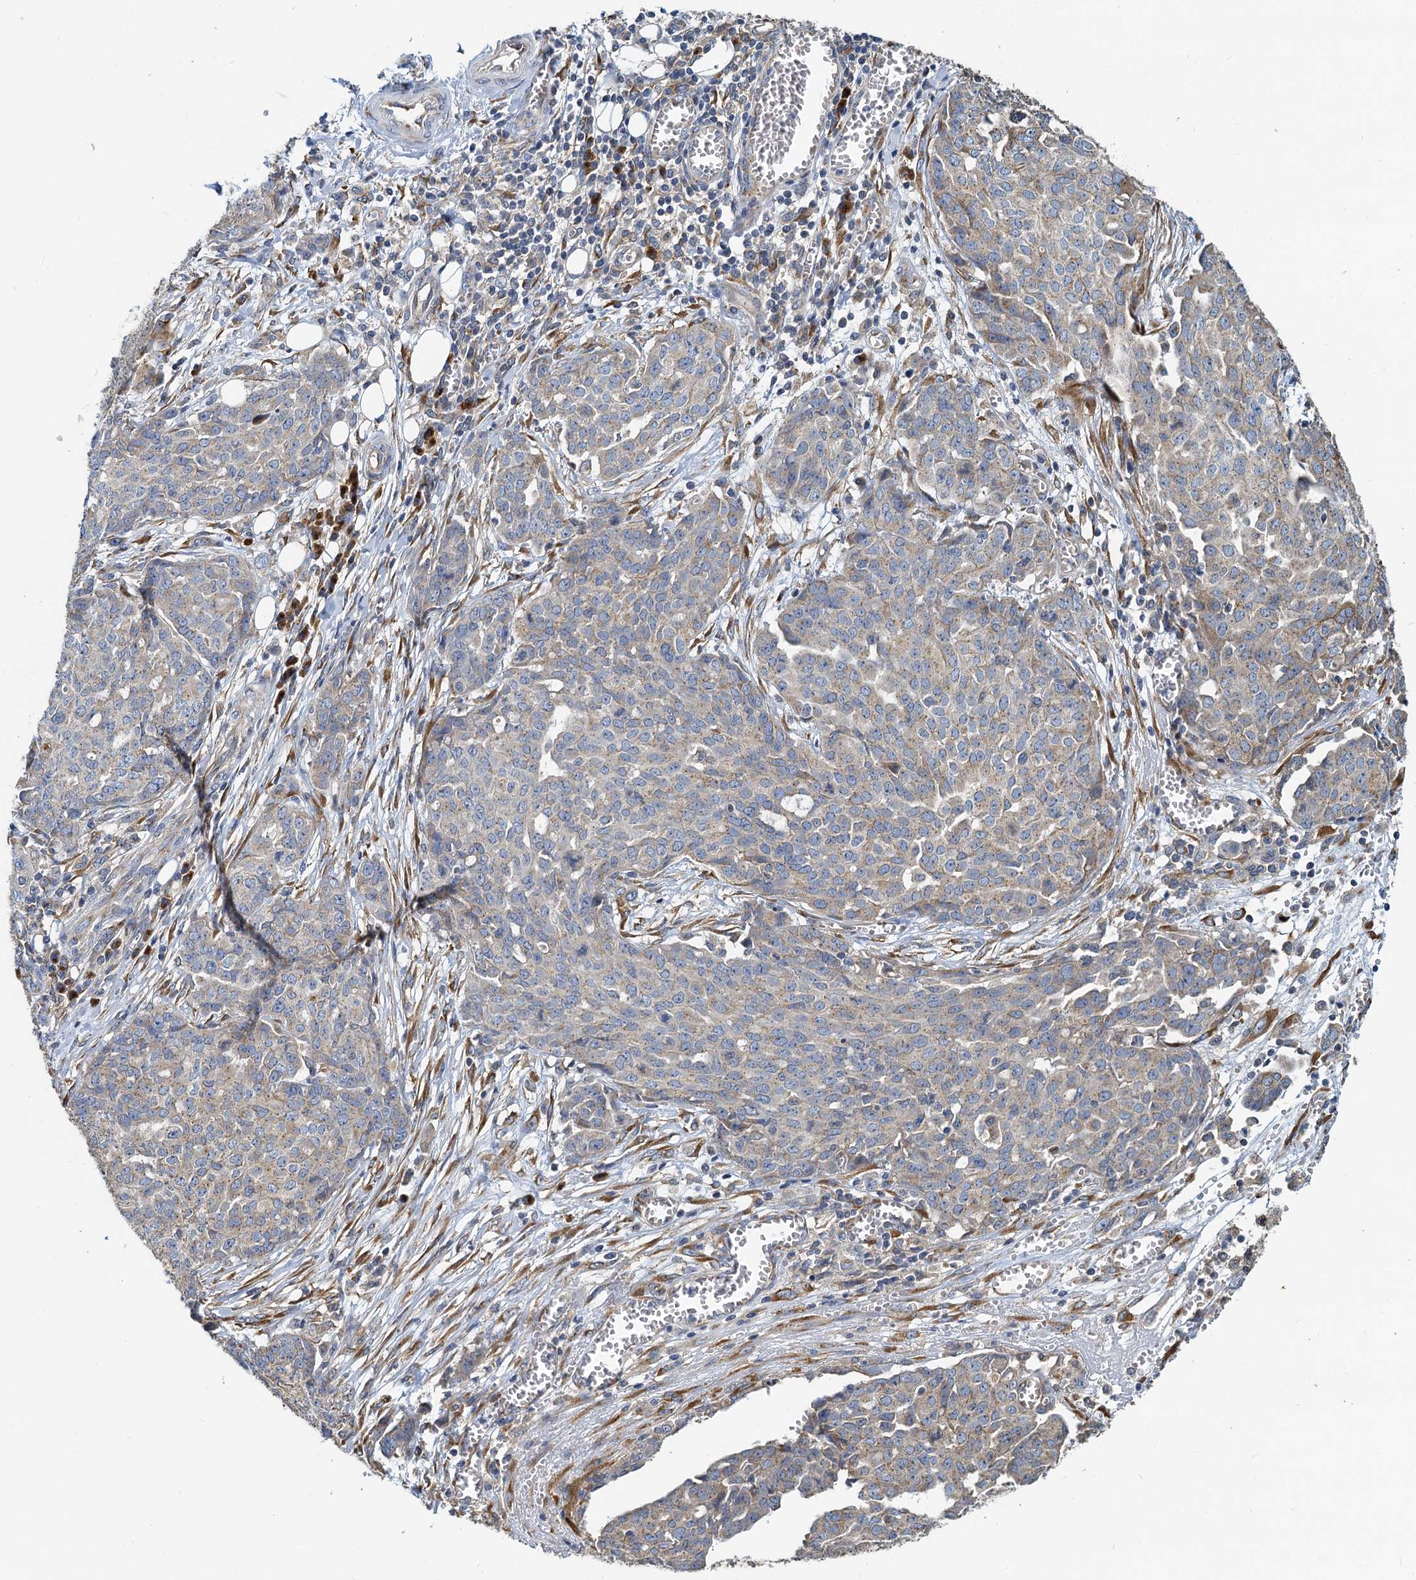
{"staining": {"intensity": "weak", "quantity": "25%-75%", "location": "cytoplasmic/membranous"}, "tissue": "ovarian cancer", "cell_type": "Tumor cells", "image_type": "cancer", "snomed": [{"axis": "morphology", "description": "Cystadenocarcinoma, serous, NOS"}, {"axis": "topography", "description": "Soft tissue"}, {"axis": "topography", "description": "Ovary"}], "caption": "Serous cystadenocarcinoma (ovarian) stained with DAB immunohistochemistry displays low levels of weak cytoplasmic/membranous positivity in about 25%-75% of tumor cells. (IHC, brightfield microscopy, high magnification).", "gene": "NKAPD1", "patient": {"sex": "female", "age": 57}}